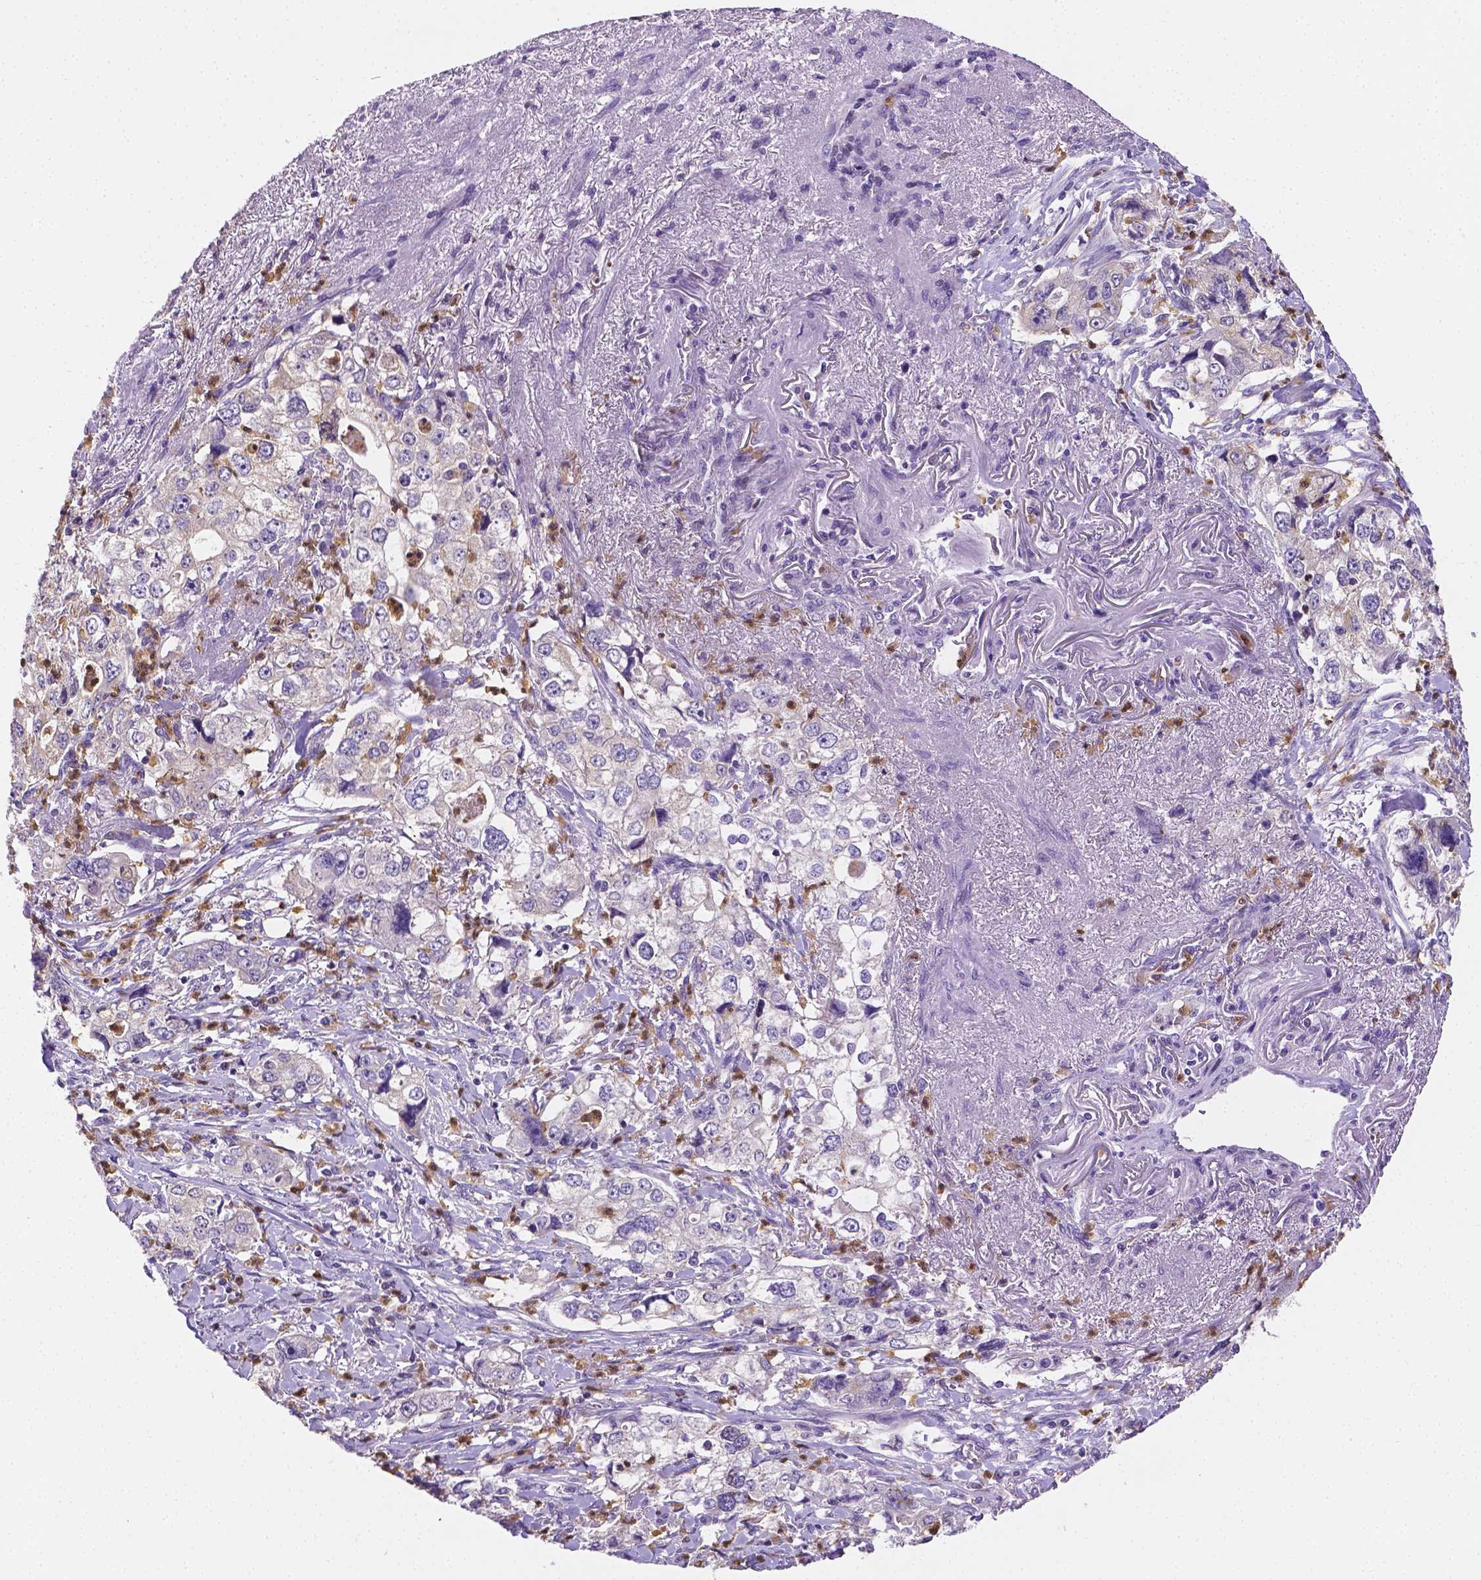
{"staining": {"intensity": "negative", "quantity": "none", "location": "none"}, "tissue": "stomach cancer", "cell_type": "Tumor cells", "image_type": "cancer", "snomed": [{"axis": "morphology", "description": "Adenocarcinoma, NOS"}, {"axis": "topography", "description": "Stomach, upper"}], "caption": "Protein analysis of adenocarcinoma (stomach) displays no significant expression in tumor cells.", "gene": "ZNRD2", "patient": {"sex": "male", "age": 75}}